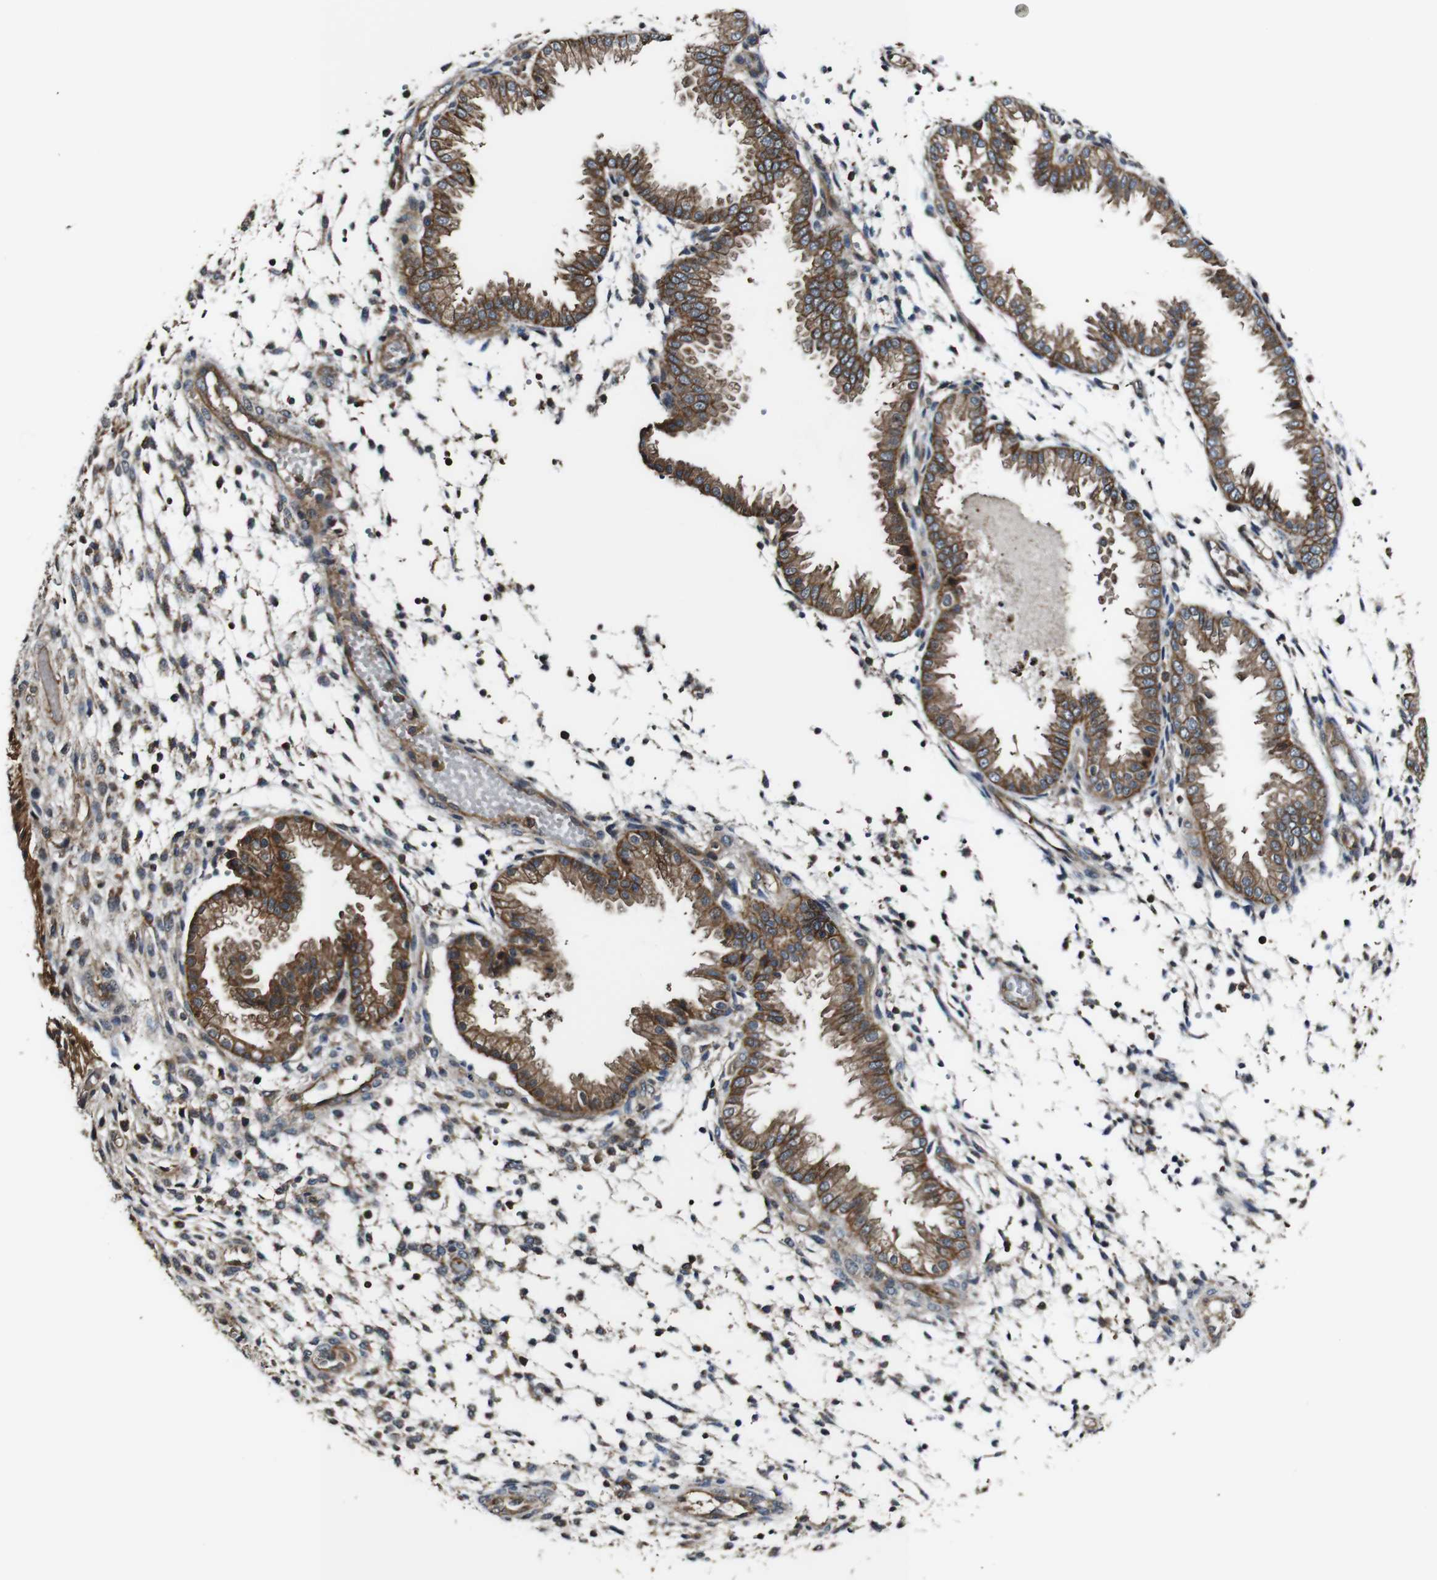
{"staining": {"intensity": "weak", "quantity": "25%-75%", "location": "cytoplasmic/membranous"}, "tissue": "endometrium", "cell_type": "Cells in endometrial stroma", "image_type": "normal", "snomed": [{"axis": "morphology", "description": "Normal tissue, NOS"}, {"axis": "topography", "description": "Endometrium"}], "caption": "An IHC histopathology image of benign tissue is shown. Protein staining in brown labels weak cytoplasmic/membranous positivity in endometrium within cells in endometrial stroma.", "gene": "TNIK", "patient": {"sex": "female", "age": 33}}